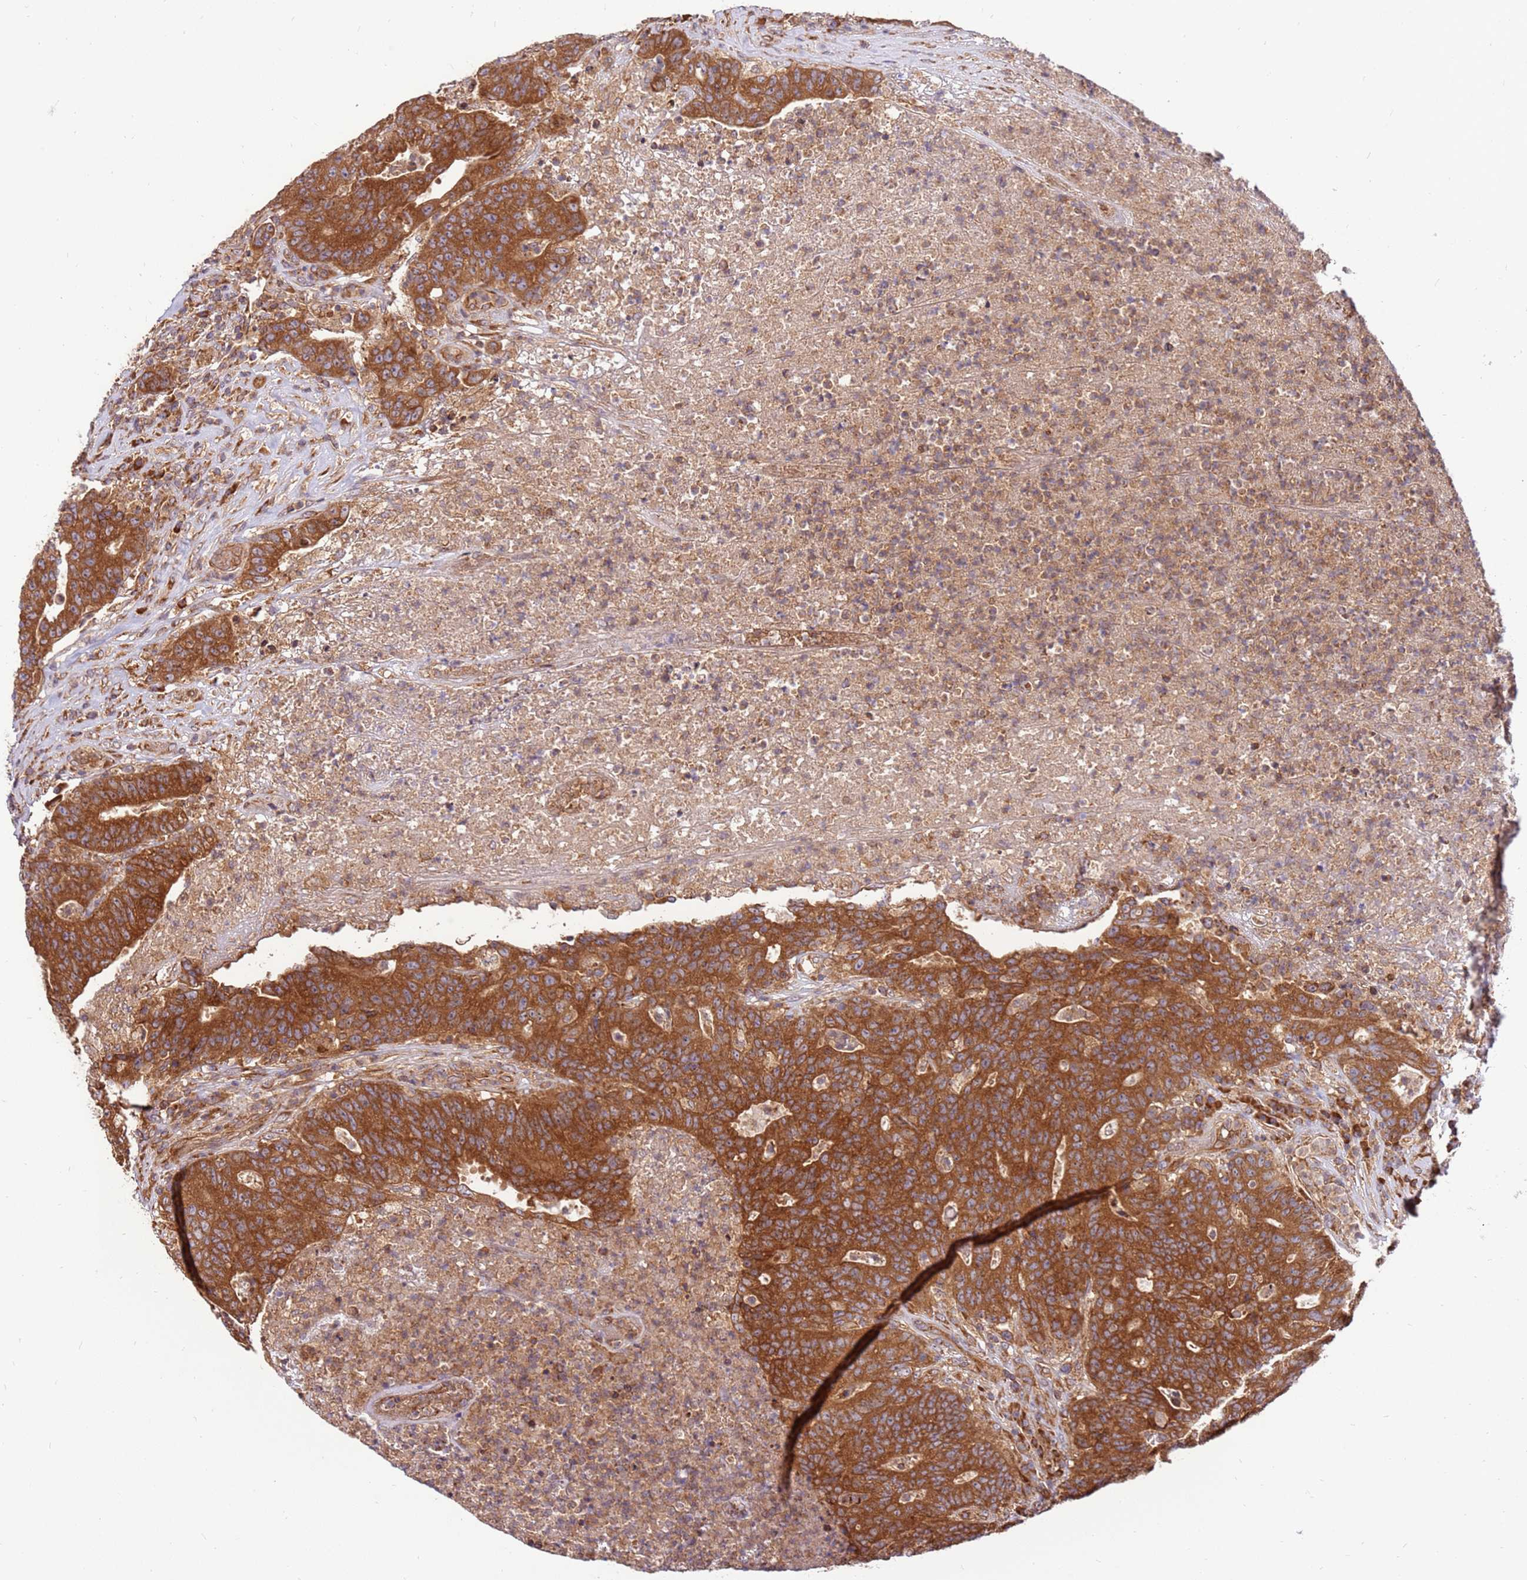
{"staining": {"intensity": "strong", "quantity": ">75%", "location": "cytoplasmic/membranous"}, "tissue": "colorectal cancer", "cell_type": "Tumor cells", "image_type": "cancer", "snomed": [{"axis": "morphology", "description": "Adenocarcinoma, NOS"}, {"axis": "topography", "description": "Colon"}], "caption": "Protein staining shows strong cytoplasmic/membranous staining in approximately >75% of tumor cells in colorectal cancer. The protein is shown in brown color, while the nuclei are stained blue.", "gene": "SLC44A5", "patient": {"sex": "female", "age": 75}}